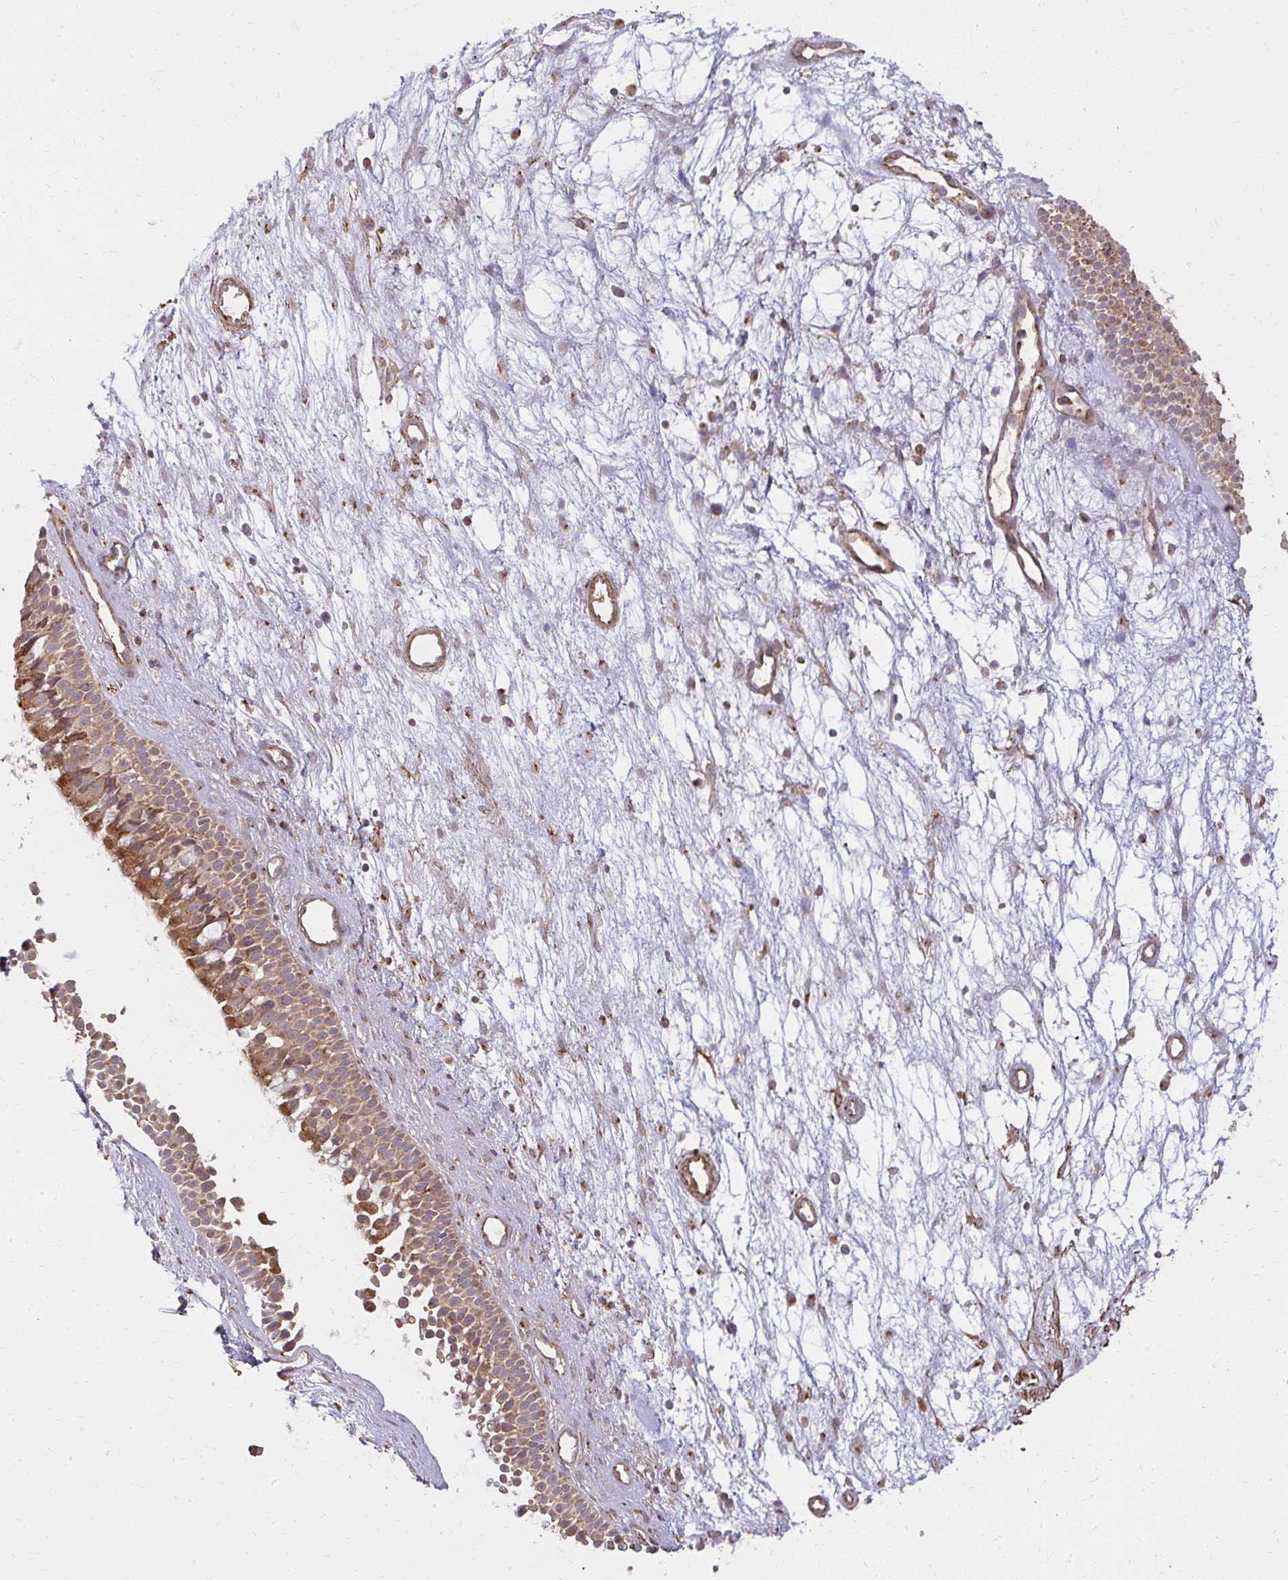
{"staining": {"intensity": "moderate", "quantity": ">75%", "location": "cytoplasmic/membranous"}, "tissue": "nasopharynx", "cell_type": "Respiratory epithelial cells", "image_type": "normal", "snomed": [{"axis": "morphology", "description": "Normal tissue, NOS"}, {"axis": "morphology", "description": "Polyp, NOS"}, {"axis": "topography", "description": "Nasopharynx"}], "caption": "Normal nasopharynx displays moderate cytoplasmic/membranous staining in about >75% of respiratory epithelial cells, visualized by immunohistochemistry.", "gene": "GNS", "patient": {"sex": "male", "age": 83}}